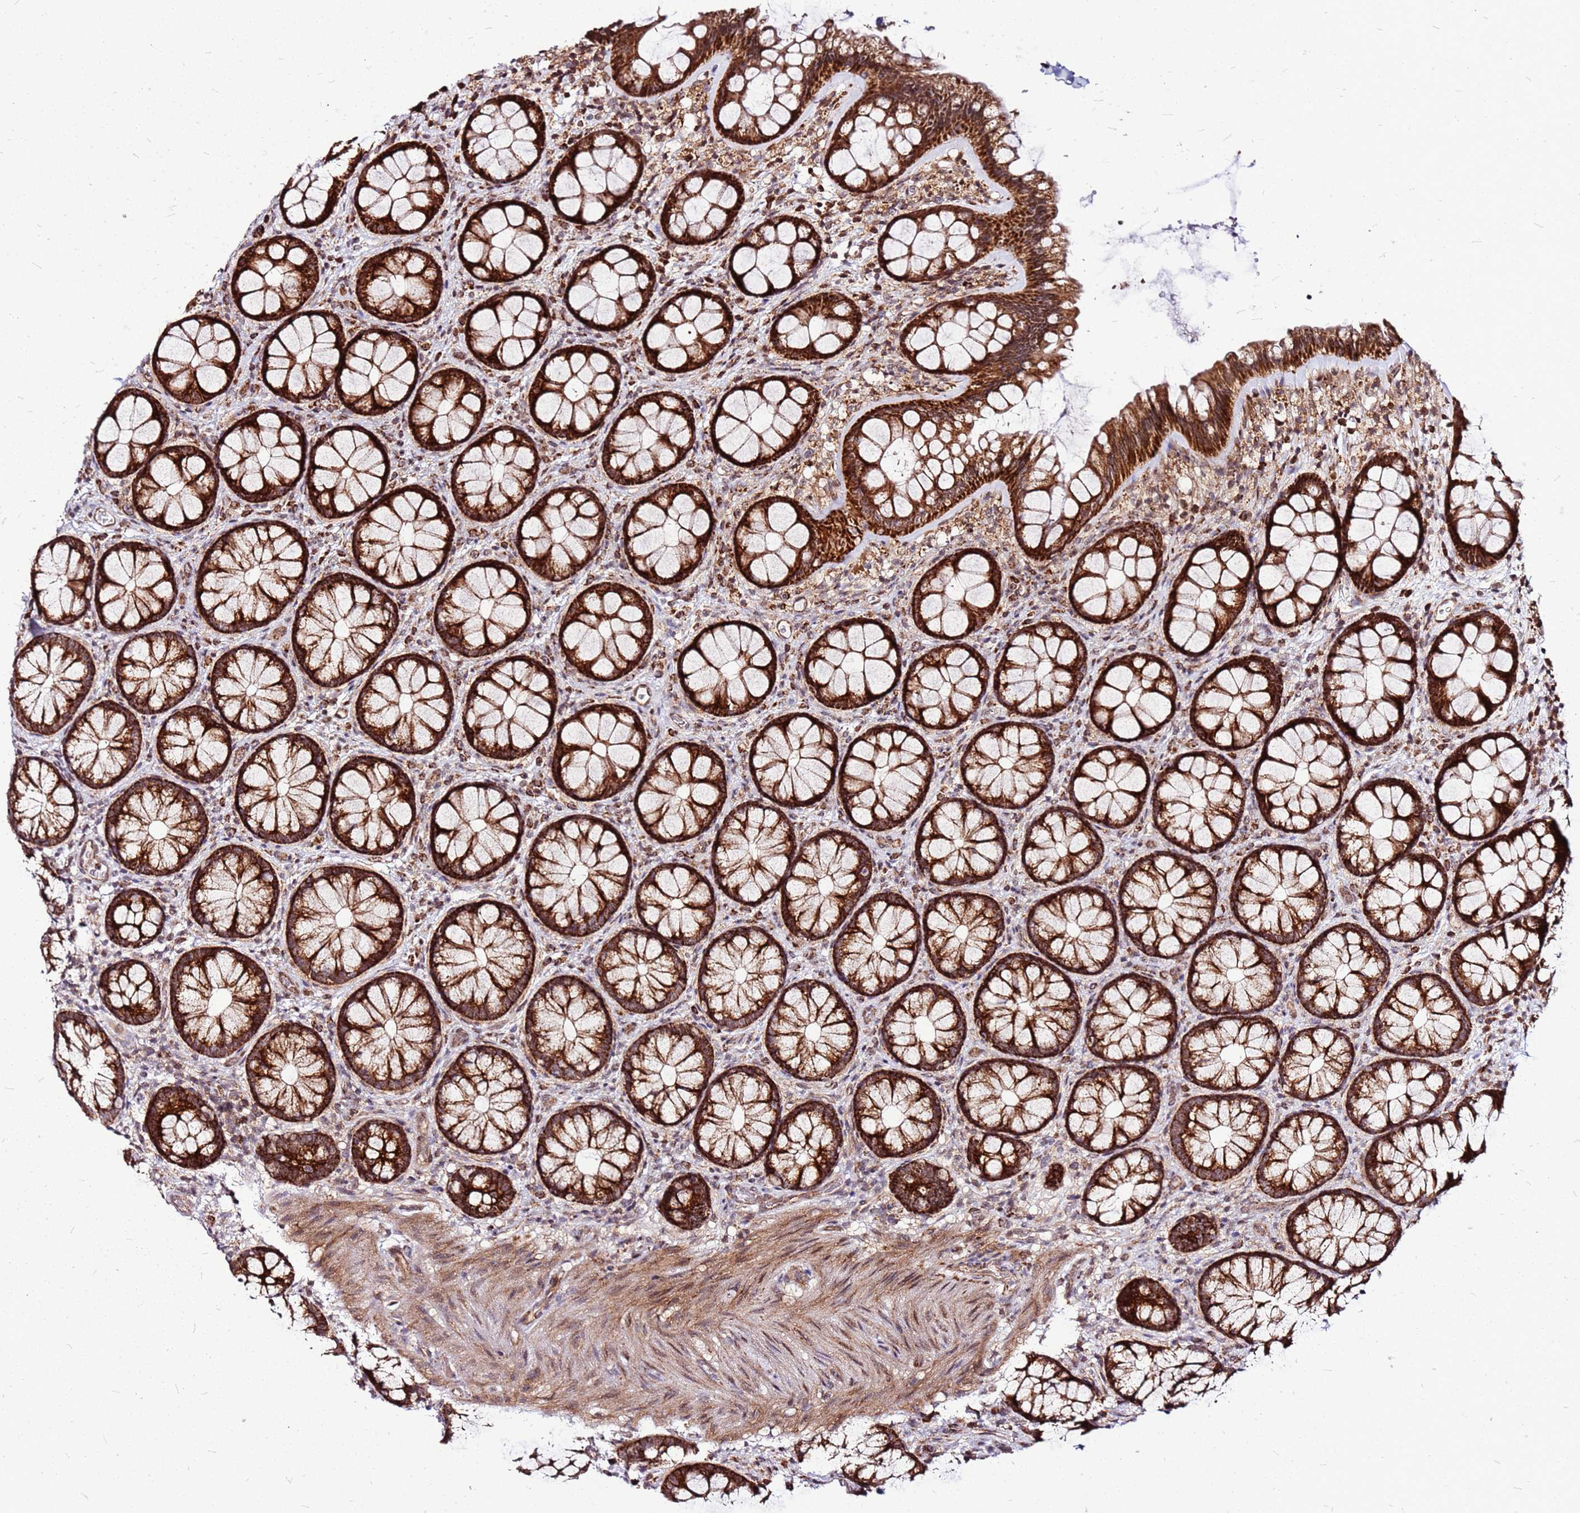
{"staining": {"intensity": "moderate", "quantity": ">75%", "location": "cytoplasmic/membranous"}, "tissue": "colon", "cell_type": "Endothelial cells", "image_type": "normal", "snomed": [{"axis": "morphology", "description": "Normal tissue, NOS"}, {"axis": "topography", "description": "Colon"}], "caption": "High-power microscopy captured an IHC micrograph of benign colon, revealing moderate cytoplasmic/membranous staining in about >75% of endothelial cells. The protein is shown in brown color, while the nuclei are stained blue.", "gene": "OR51T1", "patient": {"sex": "male", "age": 46}}